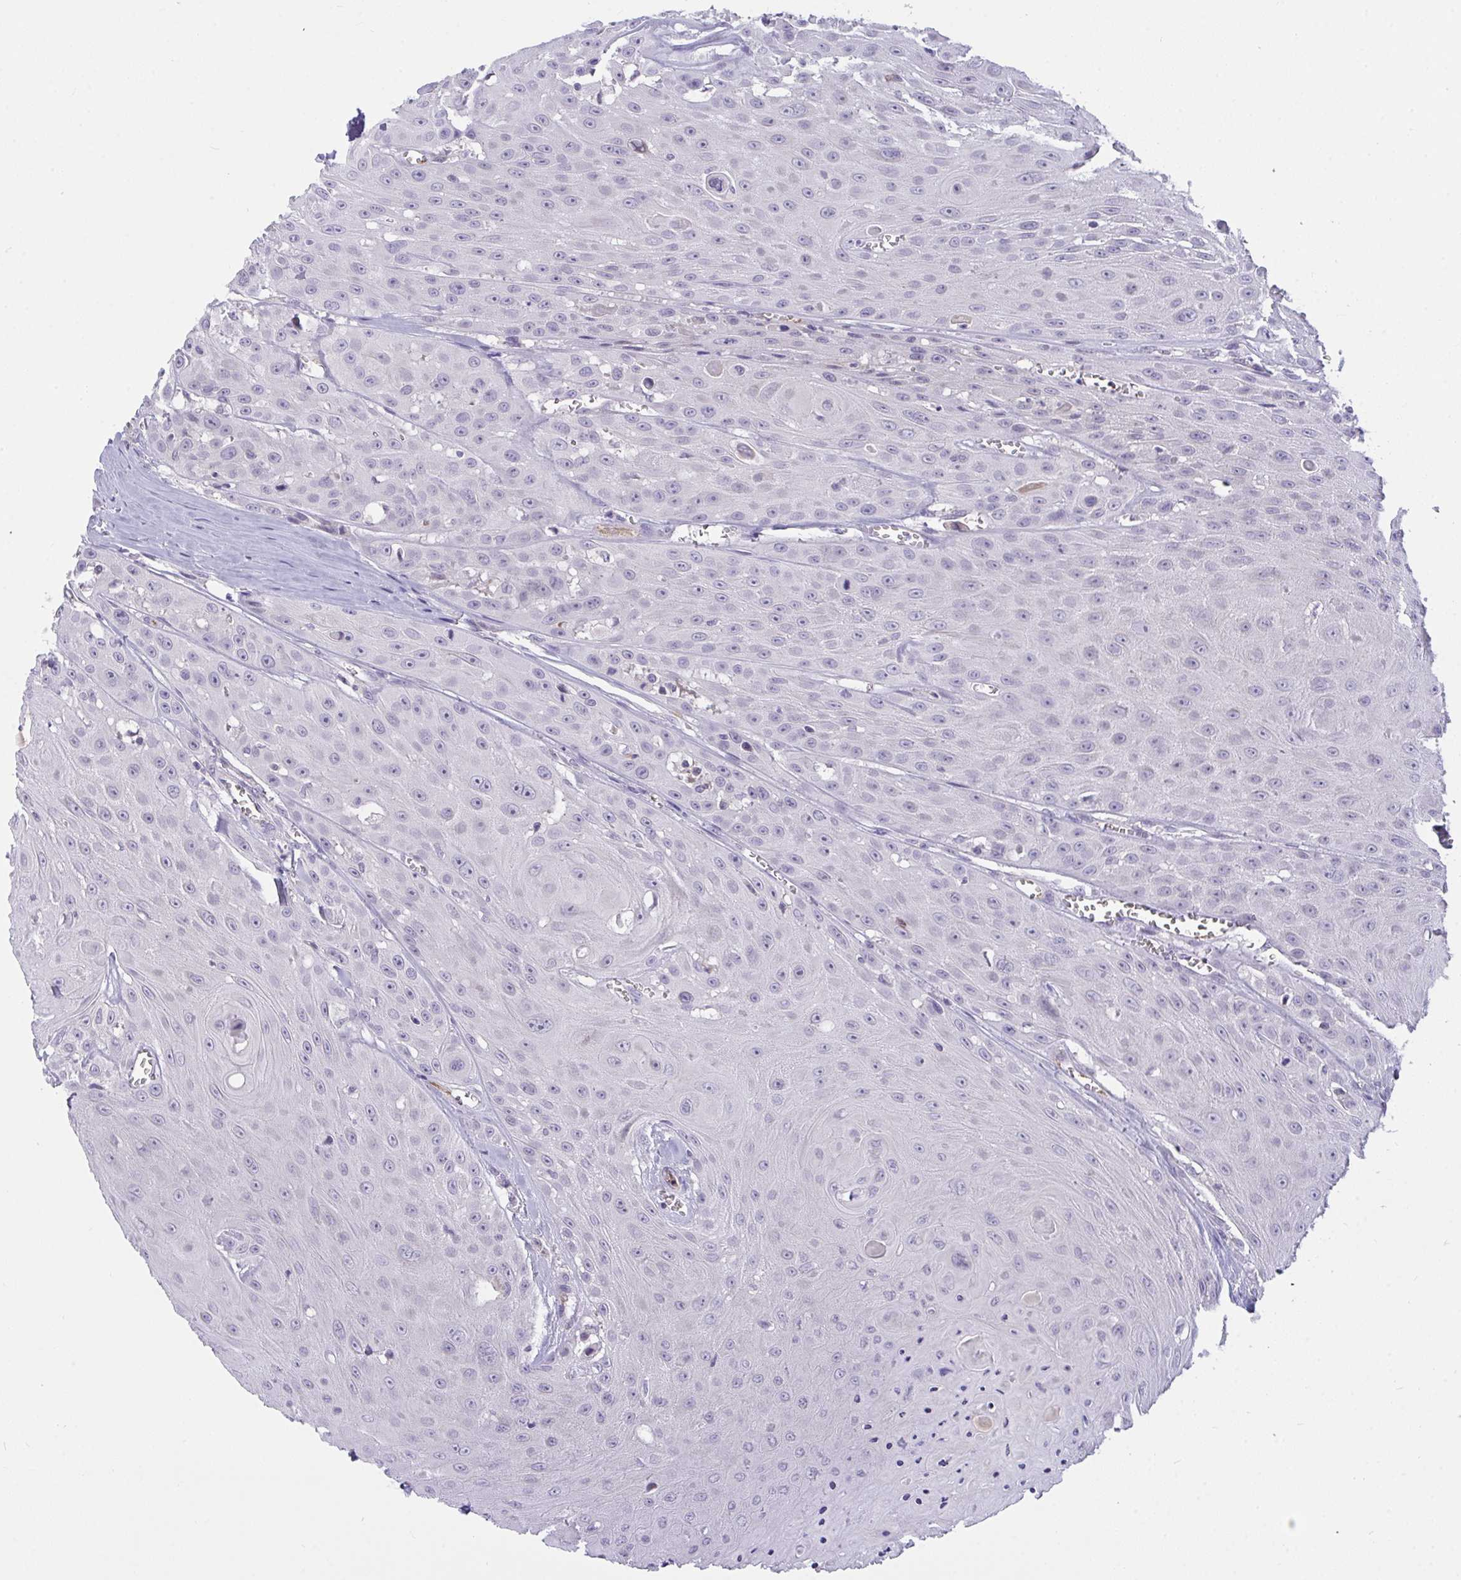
{"staining": {"intensity": "negative", "quantity": "none", "location": "none"}, "tissue": "head and neck cancer", "cell_type": "Tumor cells", "image_type": "cancer", "snomed": [{"axis": "morphology", "description": "Squamous cell carcinoma, NOS"}, {"axis": "topography", "description": "Oral tissue"}, {"axis": "topography", "description": "Head-Neck"}], "caption": "Immunohistochemistry image of neoplastic tissue: head and neck cancer (squamous cell carcinoma) stained with DAB (3,3'-diaminobenzidine) shows no significant protein positivity in tumor cells. (Brightfield microscopy of DAB (3,3'-diaminobenzidine) IHC at high magnification).", "gene": "SEMA6B", "patient": {"sex": "male", "age": 81}}